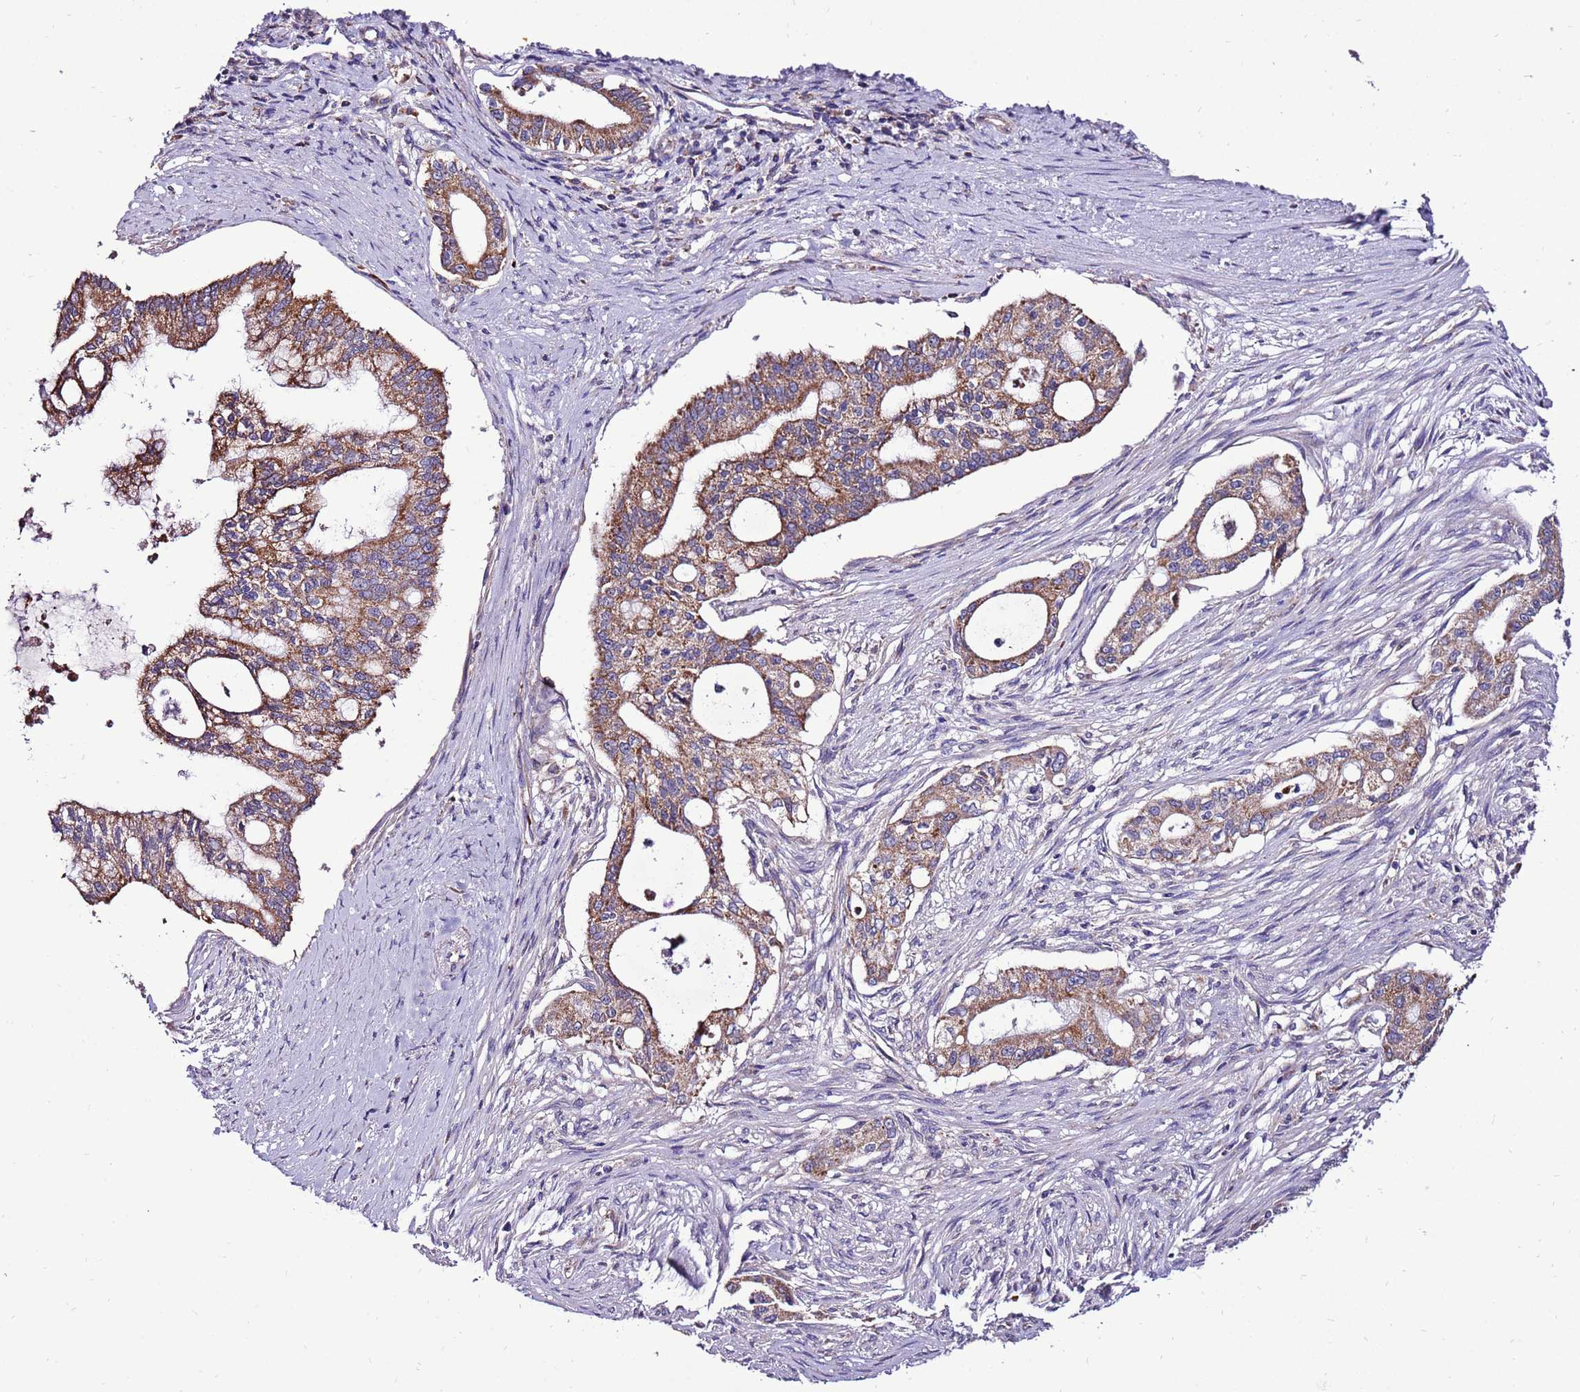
{"staining": {"intensity": "moderate", "quantity": ">75%", "location": "cytoplasmic/membranous"}, "tissue": "pancreatic cancer", "cell_type": "Tumor cells", "image_type": "cancer", "snomed": [{"axis": "morphology", "description": "Adenocarcinoma, NOS"}, {"axis": "topography", "description": "Pancreas"}], "caption": "Protein expression analysis of human pancreatic adenocarcinoma reveals moderate cytoplasmic/membranous staining in approximately >75% of tumor cells.", "gene": "SPSB3", "patient": {"sex": "male", "age": 46}}